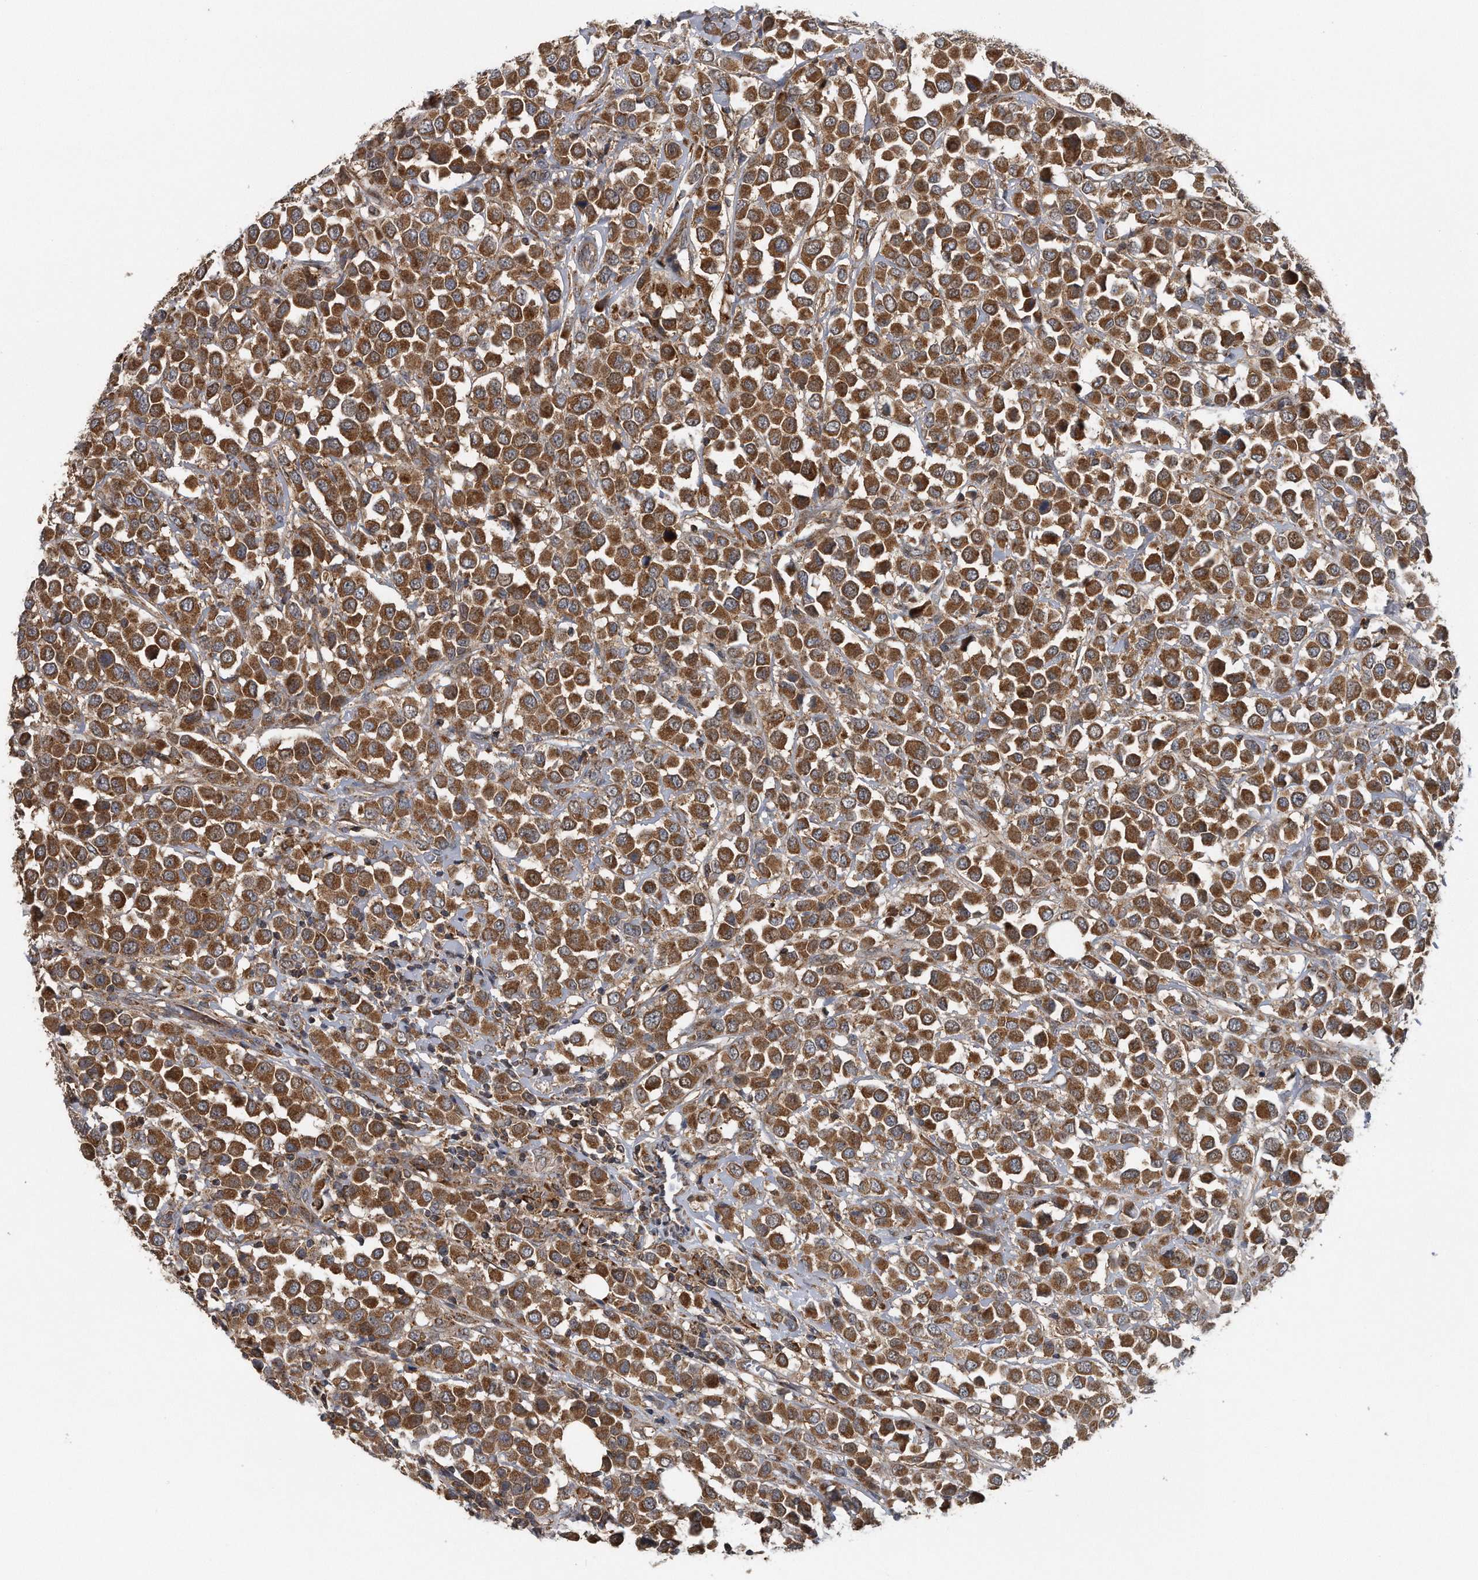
{"staining": {"intensity": "strong", "quantity": ">75%", "location": "cytoplasmic/membranous"}, "tissue": "breast cancer", "cell_type": "Tumor cells", "image_type": "cancer", "snomed": [{"axis": "morphology", "description": "Duct carcinoma"}, {"axis": "topography", "description": "Breast"}], "caption": "Immunohistochemical staining of breast cancer demonstrates high levels of strong cytoplasmic/membranous protein staining in approximately >75% of tumor cells.", "gene": "ALPK2", "patient": {"sex": "female", "age": 61}}